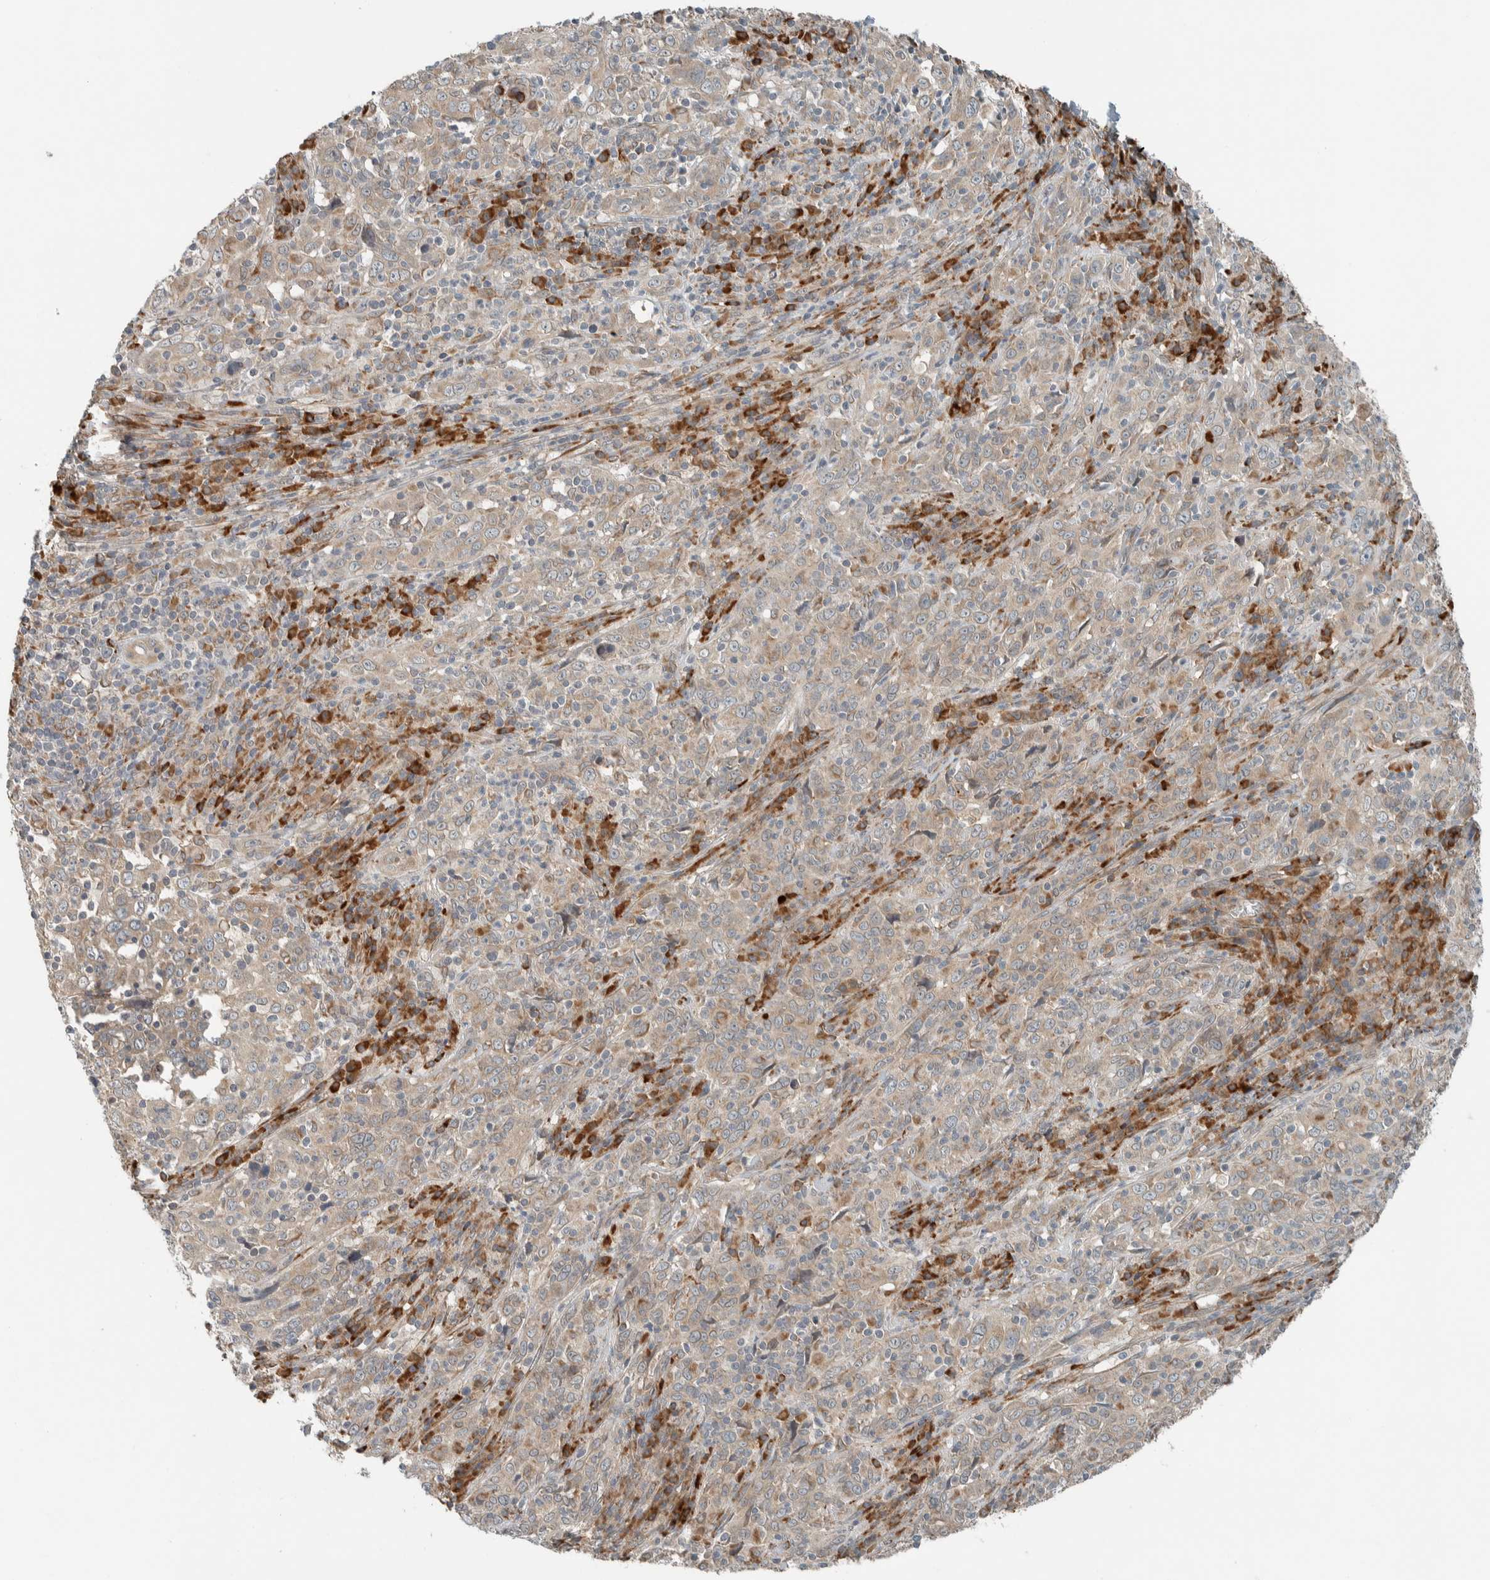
{"staining": {"intensity": "weak", "quantity": ">75%", "location": "cytoplasmic/membranous"}, "tissue": "cervical cancer", "cell_type": "Tumor cells", "image_type": "cancer", "snomed": [{"axis": "morphology", "description": "Squamous cell carcinoma, NOS"}, {"axis": "topography", "description": "Cervix"}], "caption": "The photomicrograph demonstrates immunohistochemical staining of squamous cell carcinoma (cervical). There is weak cytoplasmic/membranous positivity is seen in approximately >75% of tumor cells.", "gene": "CTBP2", "patient": {"sex": "female", "age": 46}}